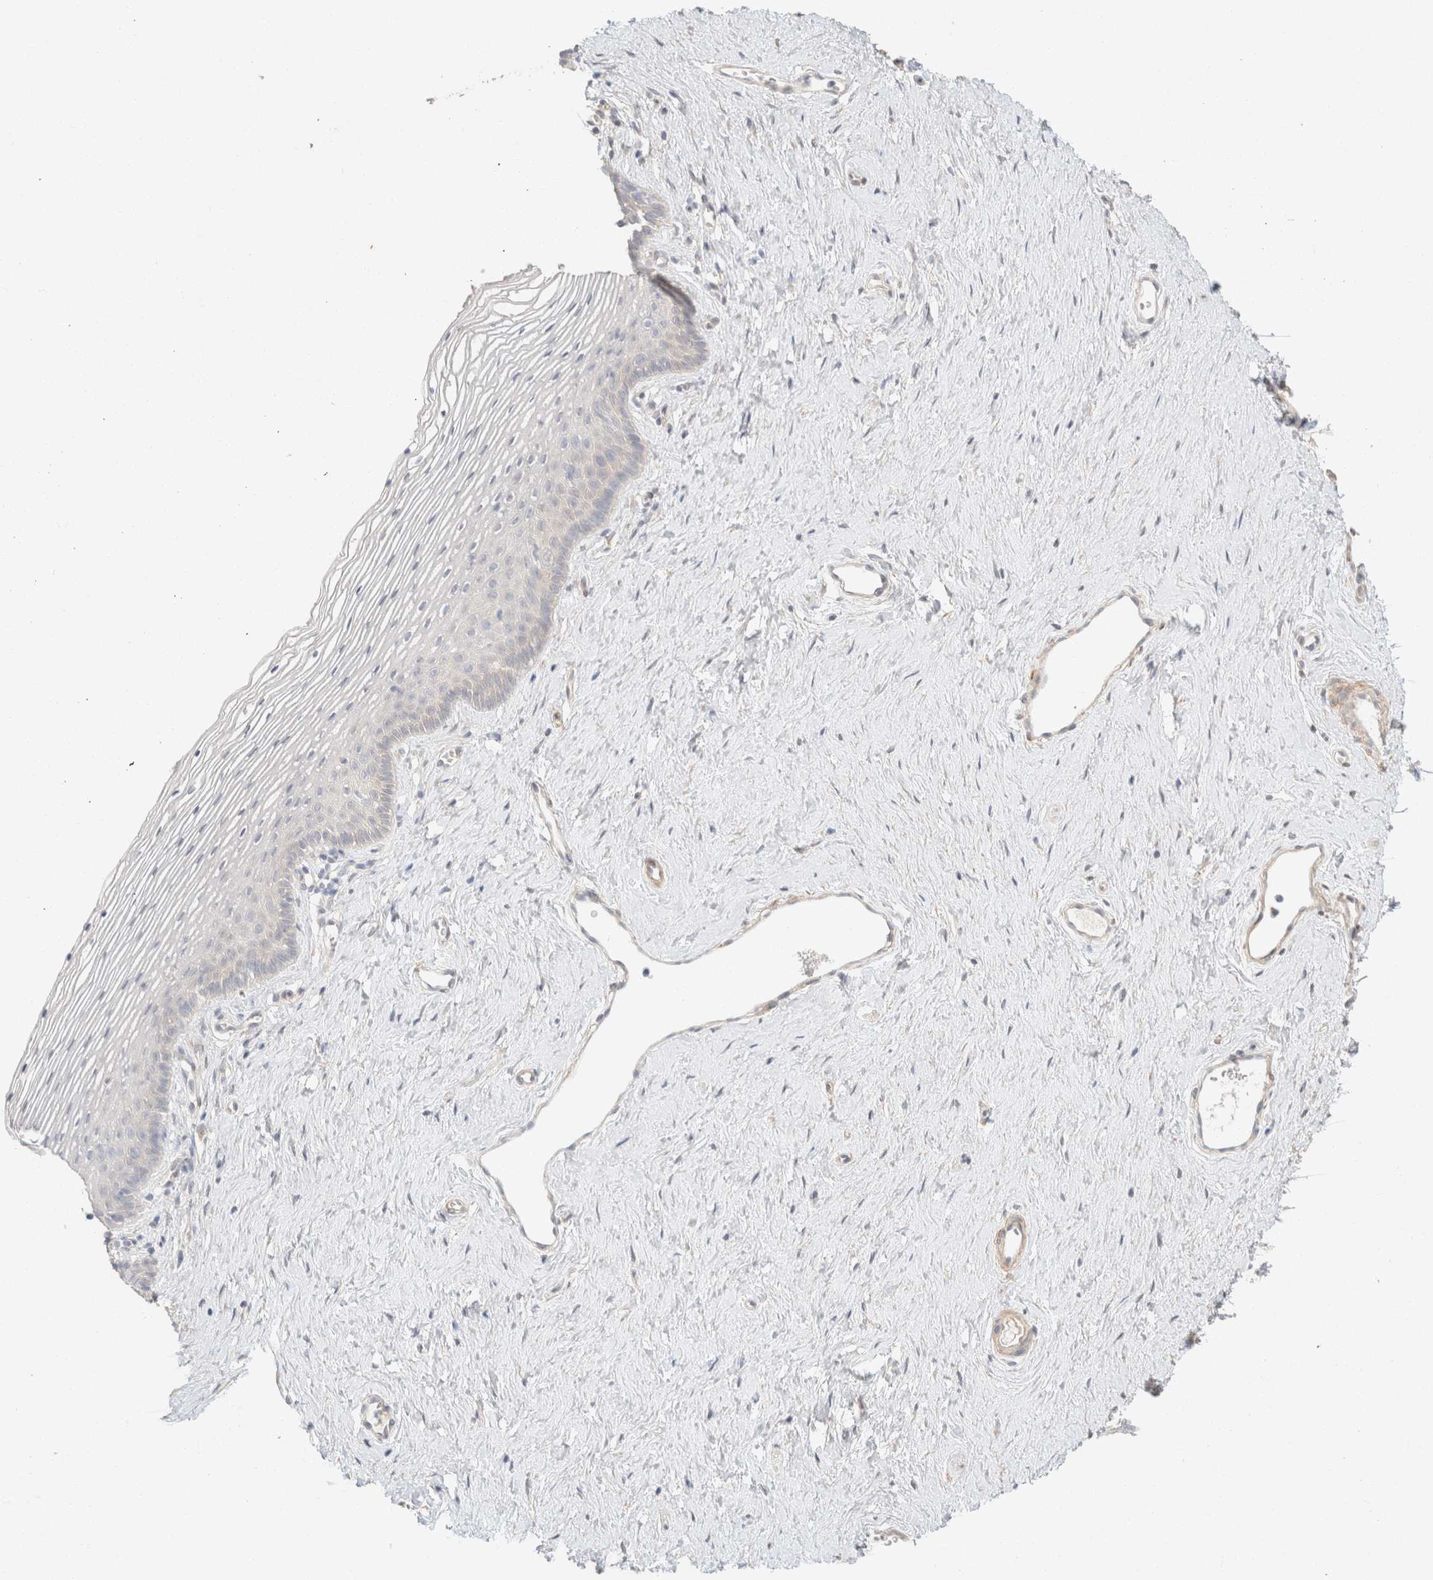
{"staining": {"intensity": "weak", "quantity": "<25%", "location": "cytoplasmic/membranous"}, "tissue": "vagina", "cell_type": "Squamous epithelial cells", "image_type": "normal", "snomed": [{"axis": "morphology", "description": "Normal tissue, NOS"}, {"axis": "topography", "description": "Vagina"}], "caption": "High power microscopy micrograph of an immunohistochemistry (IHC) photomicrograph of normal vagina, revealing no significant staining in squamous epithelial cells. (Brightfield microscopy of DAB IHC at high magnification).", "gene": "CSNK1E", "patient": {"sex": "female", "age": 32}}